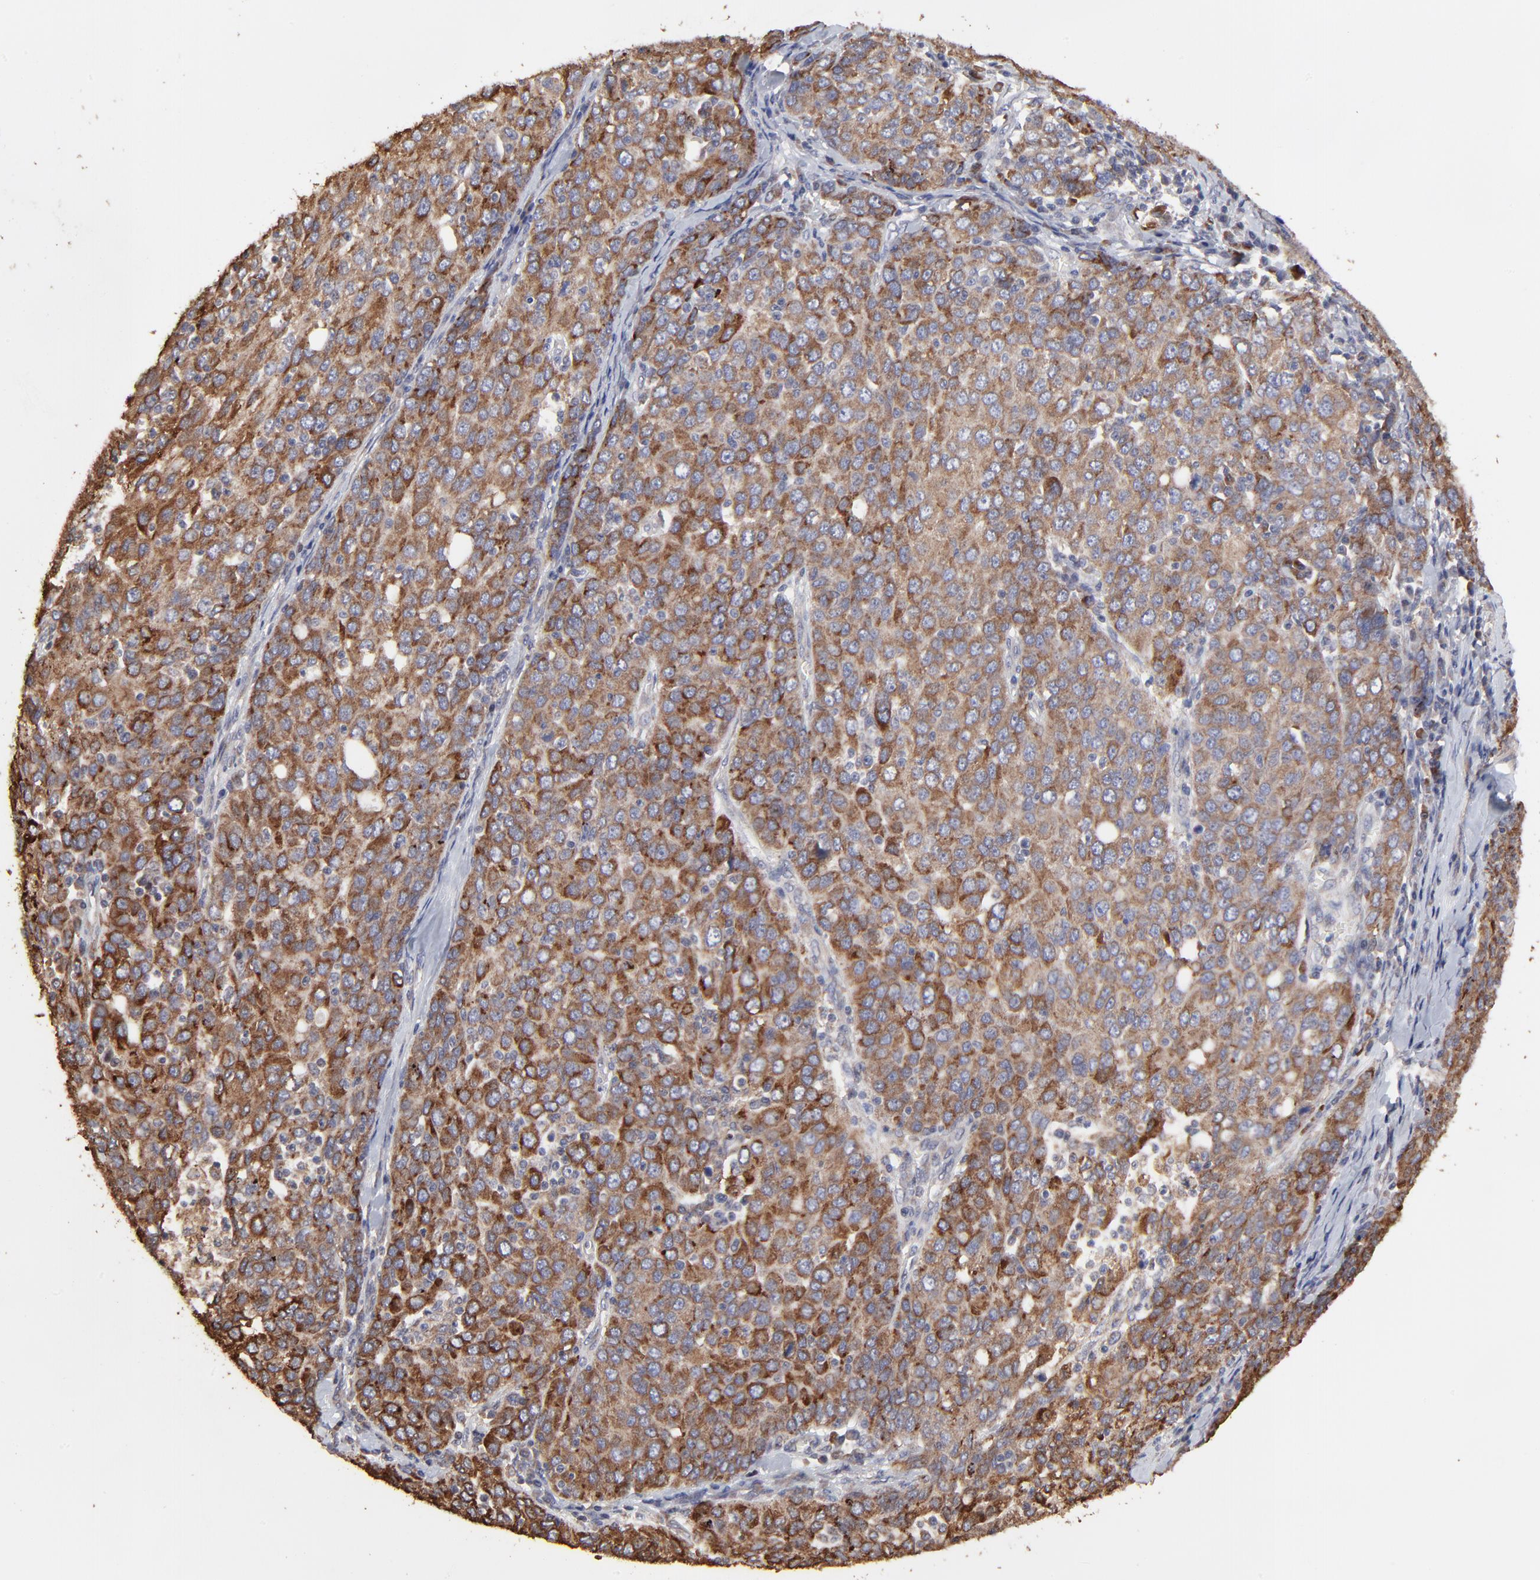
{"staining": {"intensity": "strong", "quantity": ">75%", "location": "cytoplasmic/membranous"}, "tissue": "ovarian cancer", "cell_type": "Tumor cells", "image_type": "cancer", "snomed": [{"axis": "morphology", "description": "Carcinoma, endometroid"}, {"axis": "topography", "description": "Ovary"}], "caption": "Immunohistochemical staining of human ovarian cancer displays high levels of strong cytoplasmic/membranous staining in approximately >75% of tumor cells.", "gene": "ELP2", "patient": {"sex": "female", "age": 50}}